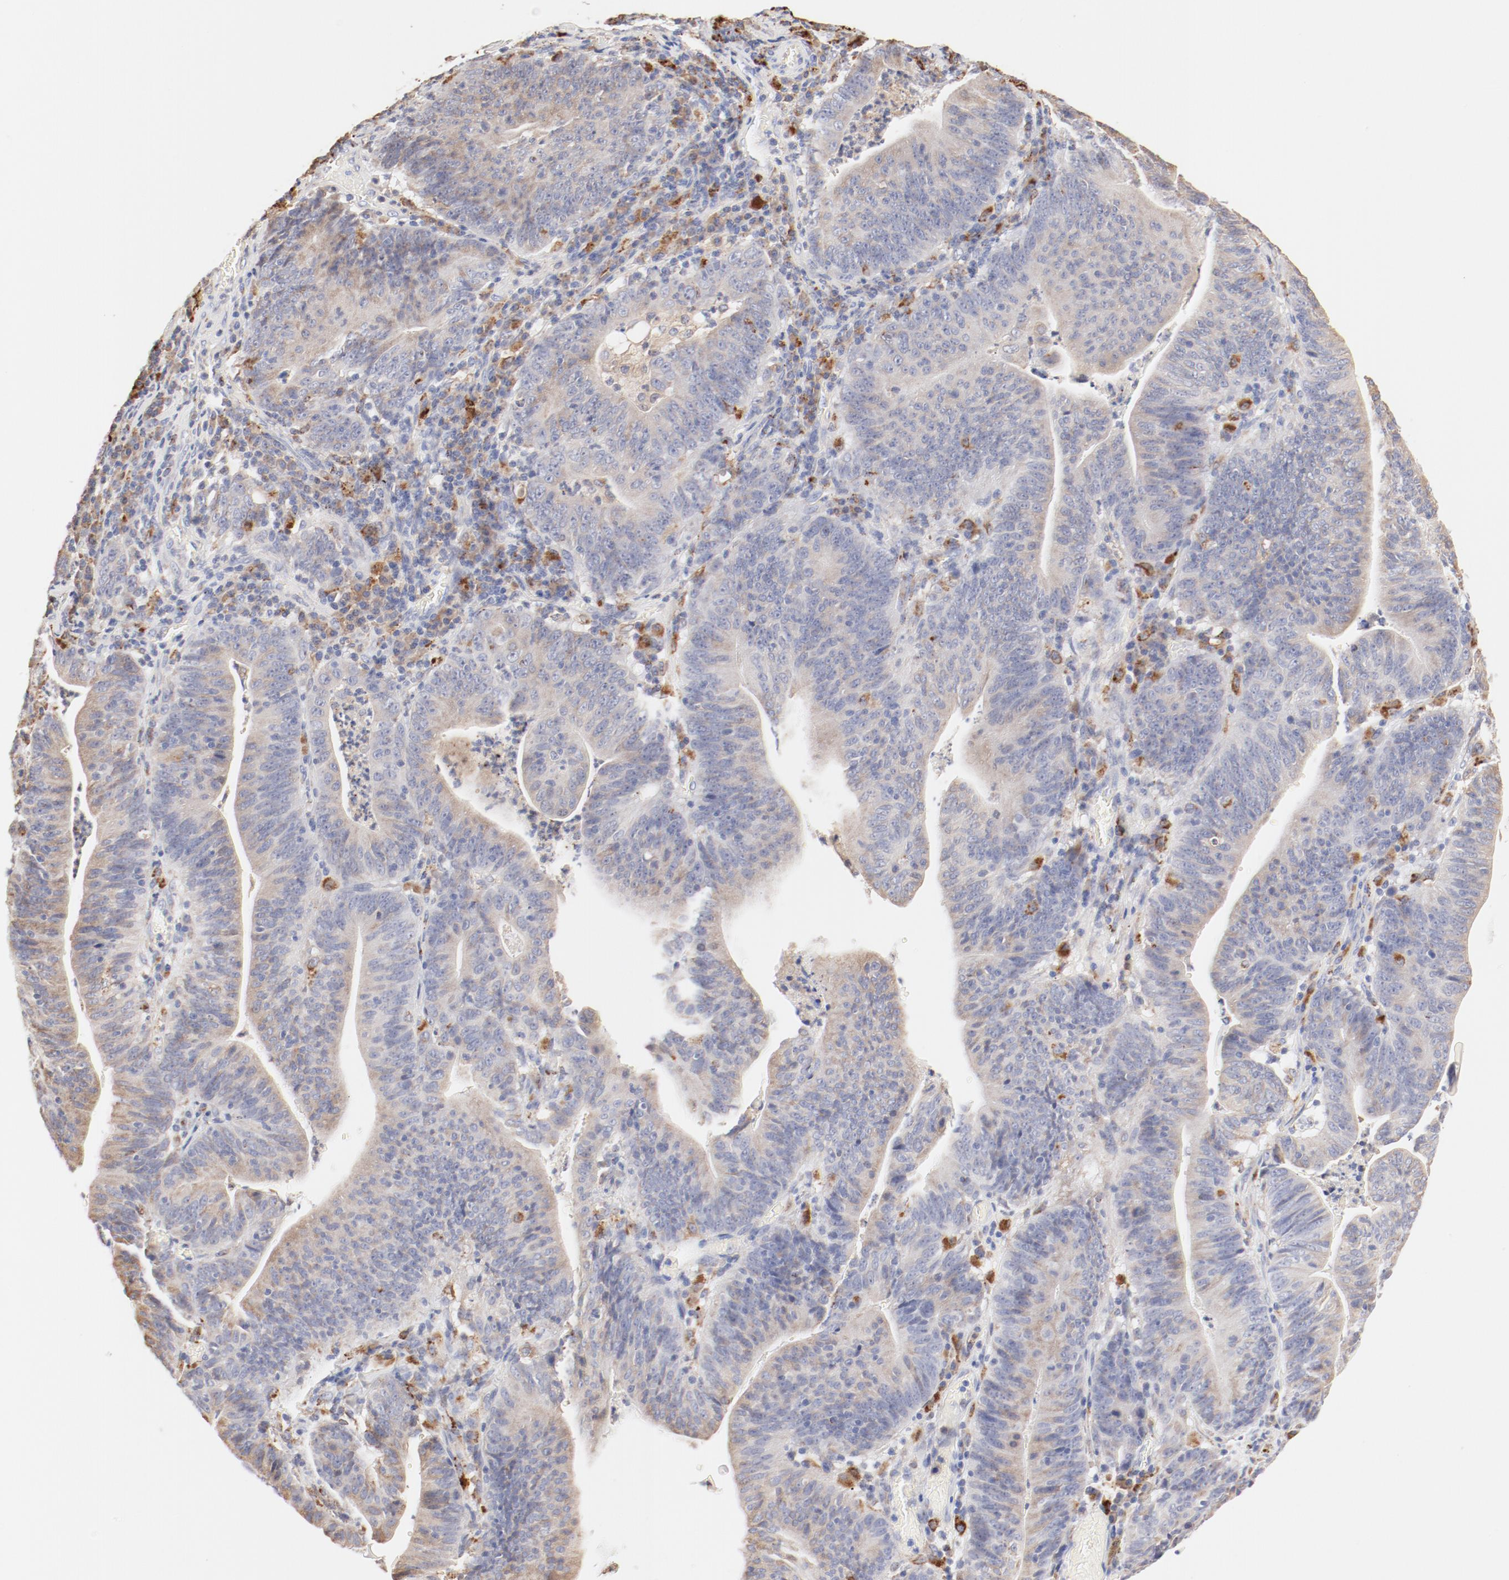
{"staining": {"intensity": "weak", "quantity": "25%-75%", "location": "cytoplasmic/membranous"}, "tissue": "stomach cancer", "cell_type": "Tumor cells", "image_type": "cancer", "snomed": [{"axis": "morphology", "description": "Adenocarcinoma, NOS"}, {"axis": "topography", "description": "Stomach, lower"}], "caption": "Adenocarcinoma (stomach) was stained to show a protein in brown. There is low levels of weak cytoplasmic/membranous positivity in approximately 25%-75% of tumor cells. Ihc stains the protein in brown and the nuclei are stained blue.", "gene": "CTSH", "patient": {"sex": "female", "age": 86}}